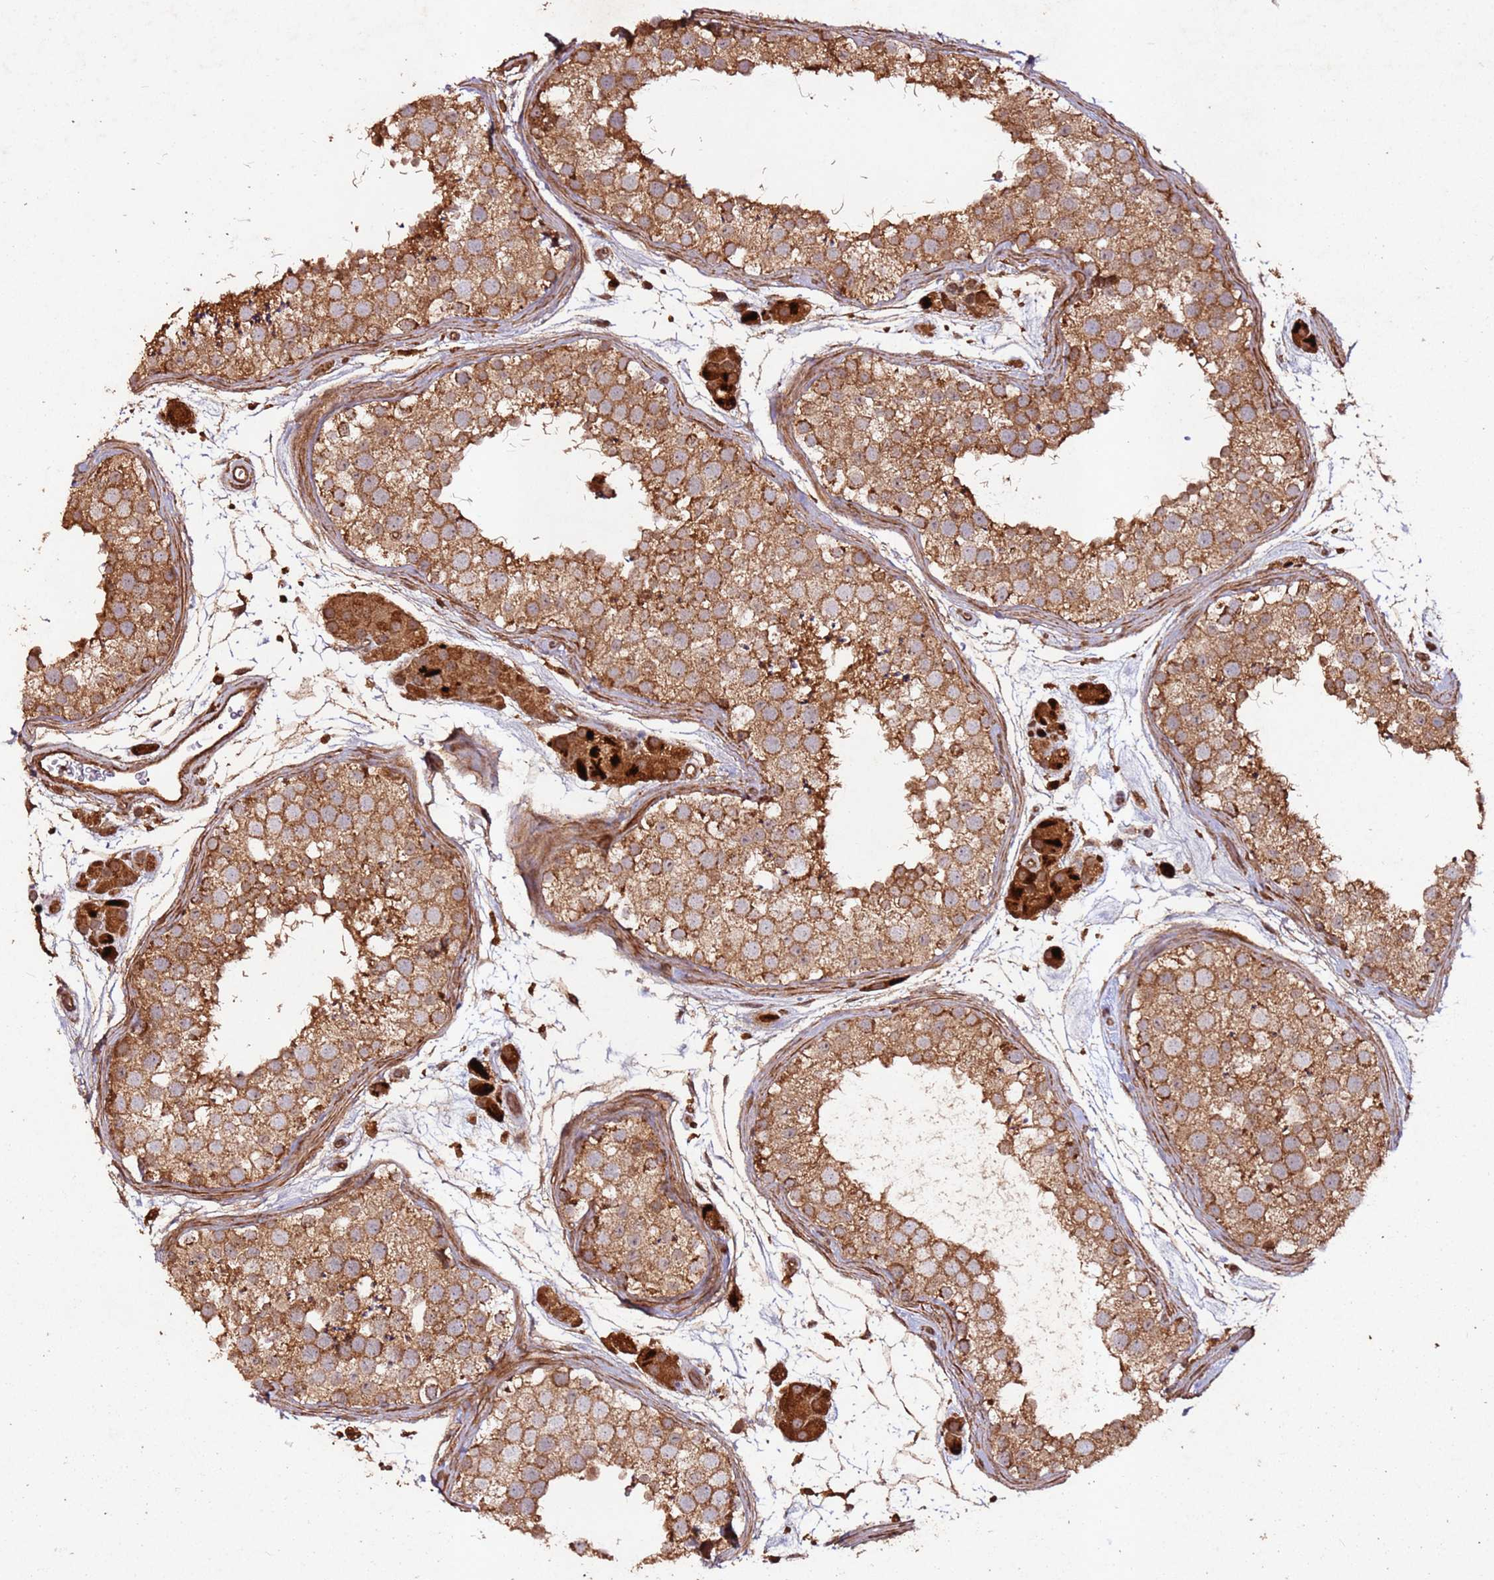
{"staining": {"intensity": "strong", "quantity": ">75%", "location": "cytoplasmic/membranous"}, "tissue": "testis", "cell_type": "Cells in seminiferous ducts", "image_type": "normal", "snomed": [{"axis": "morphology", "description": "Normal tissue, NOS"}, {"axis": "topography", "description": "Testis"}], "caption": "Immunohistochemical staining of benign testis exhibits >75% levels of strong cytoplasmic/membranous protein expression in about >75% of cells in seminiferous ducts.", "gene": "FAM186A", "patient": {"sex": "male", "age": 41}}